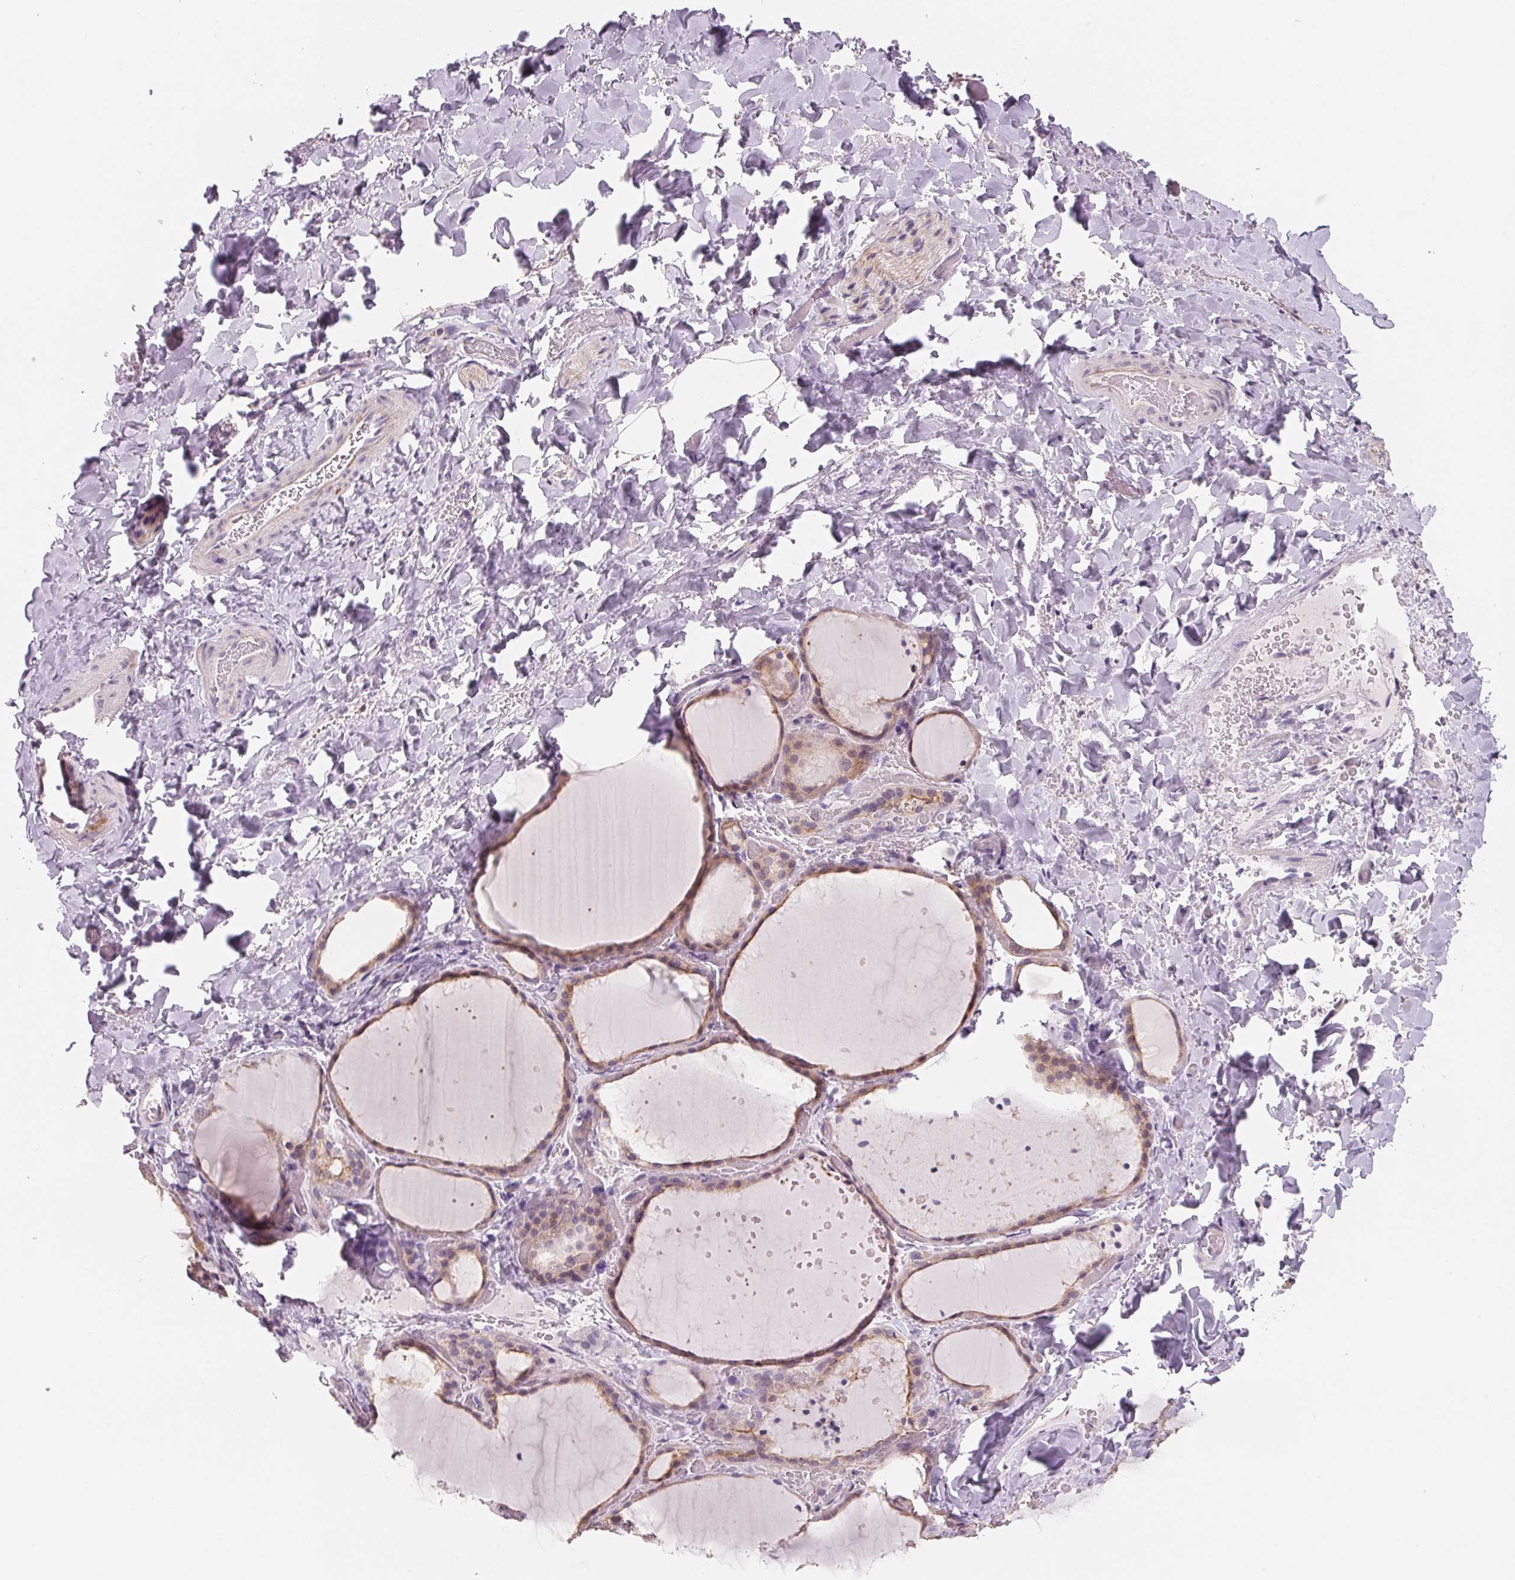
{"staining": {"intensity": "weak", "quantity": "25%-75%", "location": "cytoplasmic/membranous"}, "tissue": "thyroid gland", "cell_type": "Glandular cells", "image_type": "normal", "snomed": [{"axis": "morphology", "description": "Normal tissue, NOS"}, {"axis": "topography", "description": "Thyroid gland"}], "caption": "Protein staining of unremarkable thyroid gland shows weak cytoplasmic/membranous positivity in approximately 25%-75% of glandular cells.", "gene": "VTCN1", "patient": {"sex": "female", "age": 36}}